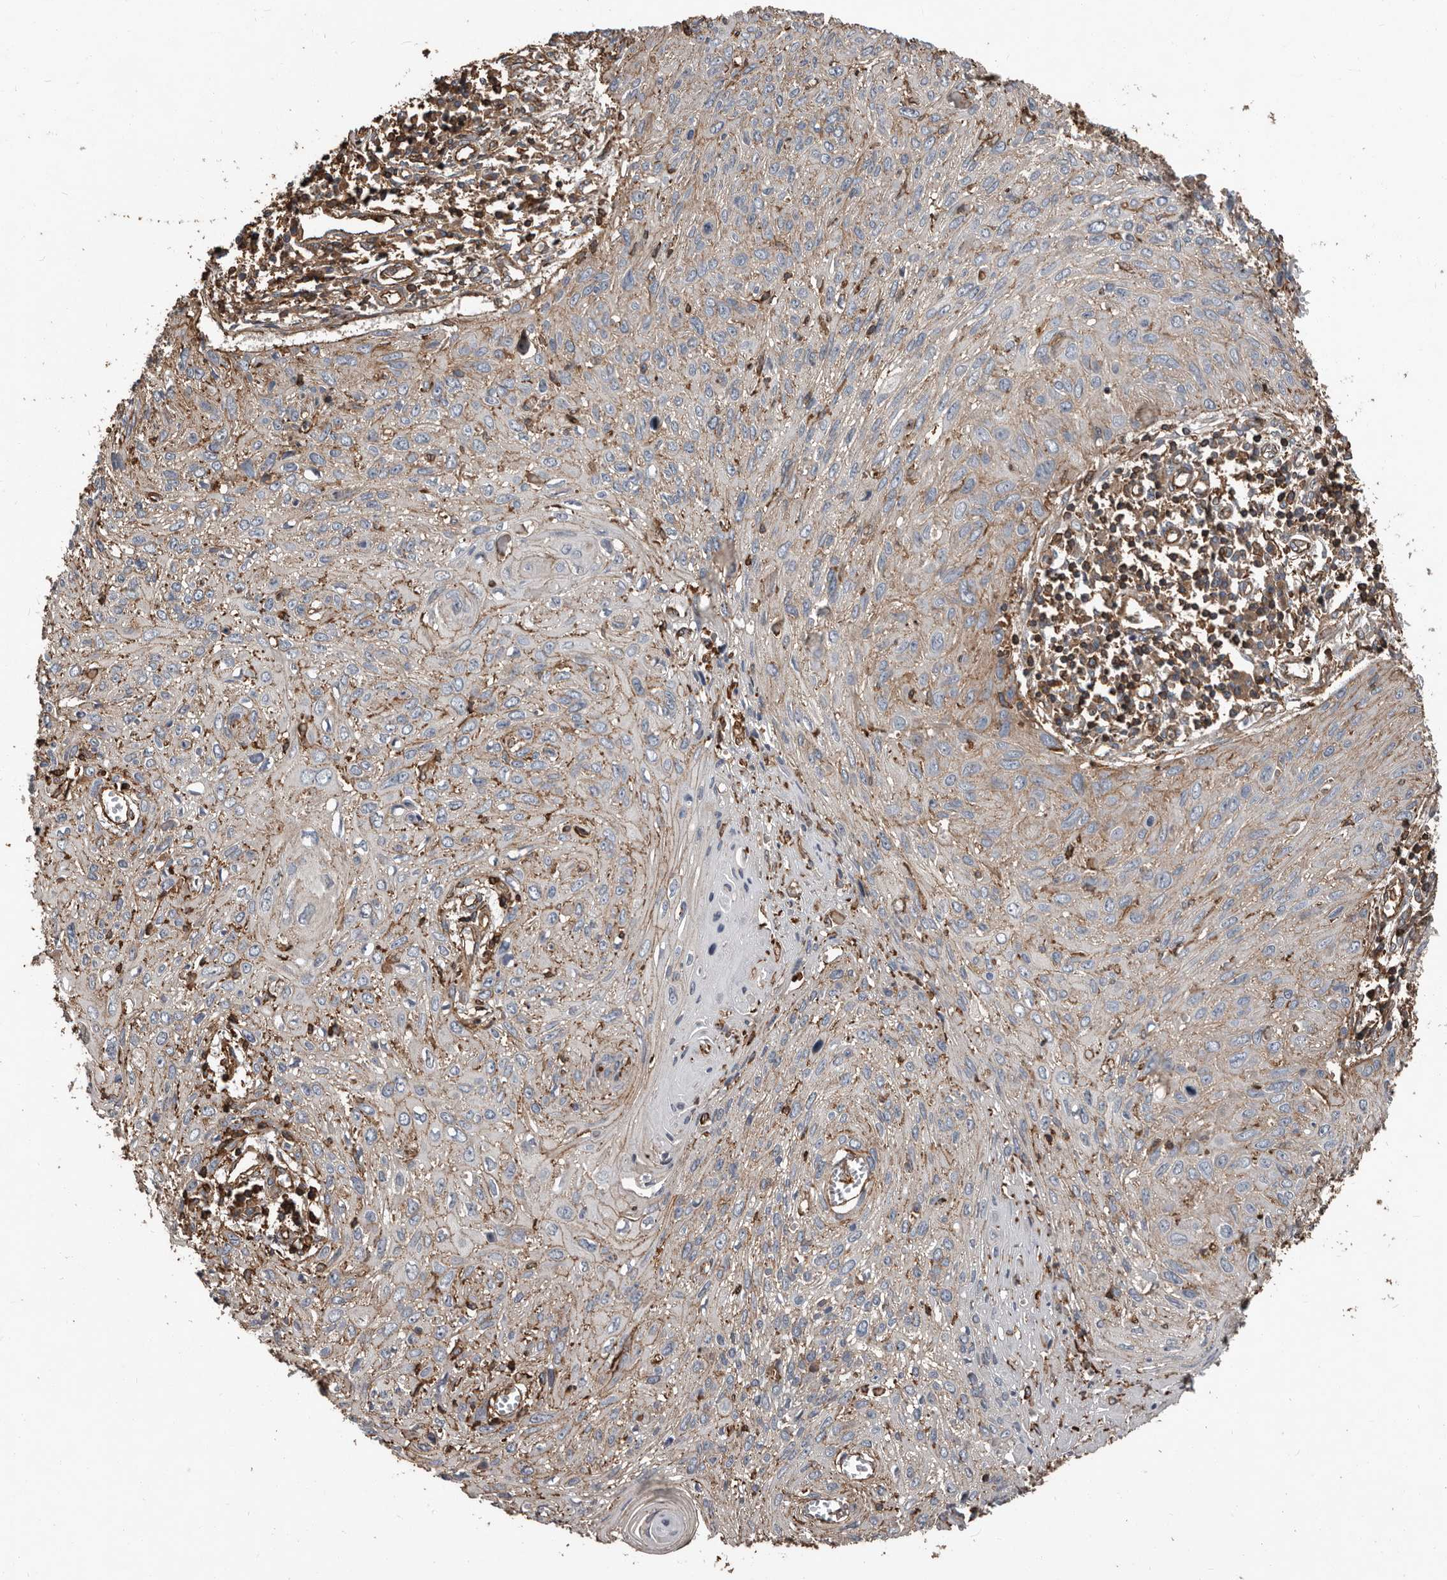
{"staining": {"intensity": "weak", "quantity": "<25%", "location": "cytoplasmic/membranous"}, "tissue": "cervical cancer", "cell_type": "Tumor cells", "image_type": "cancer", "snomed": [{"axis": "morphology", "description": "Squamous cell carcinoma, NOS"}, {"axis": "topography", "description": "Cervix"}], "caption": "DAB immunohistochemical staining of human cervical cancer (squamous cell carcinoma) exhibits no significant expression in tumor cells. (DAB IHC, high magnification).", "gene": "DENND6B", "patient": {"sex": "female", "age": 51}}